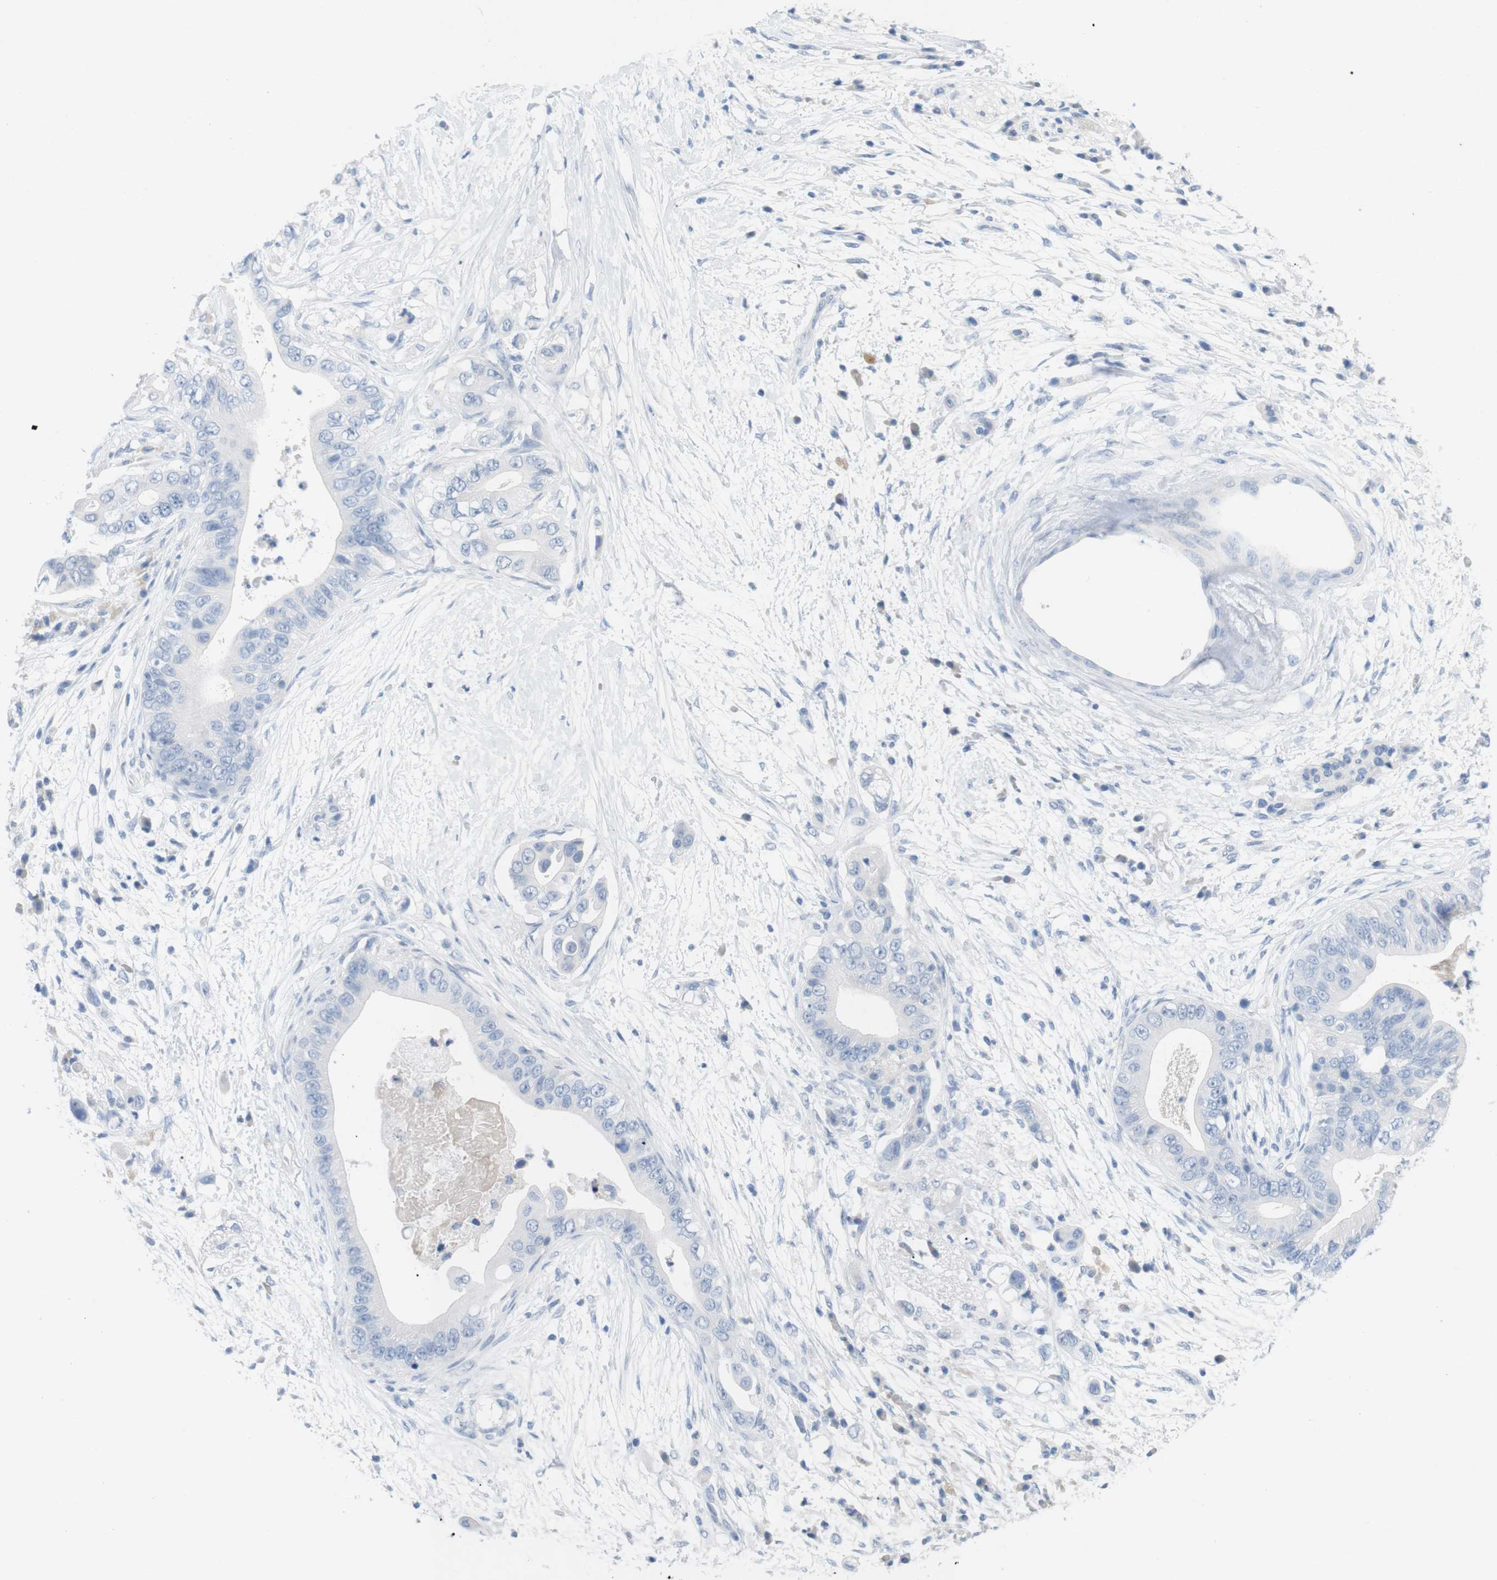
{"staining": {"intensity": "negative", "quantity": "none", "location": "none"}, "tissue": "pancreatic cancer", "cell_type": "Tumor cells", "image_type": "cancer", "snomed": [{"axis": "morphology", "description": "Adenocarcinoma, NOS"}, {"axis": "topography", "description": "Pancreas"}], "caption": "IHC image of human pancreatic cancer (adenocarcinoma) stained for a protein (brown), which exhibits no positivity in tumor cells. (DAB (3,3'-diaminobenzidine) immunohistochemistry, high magnification).", "gene": "HBG2", "patient": {"sex": "male", "age": 77}}